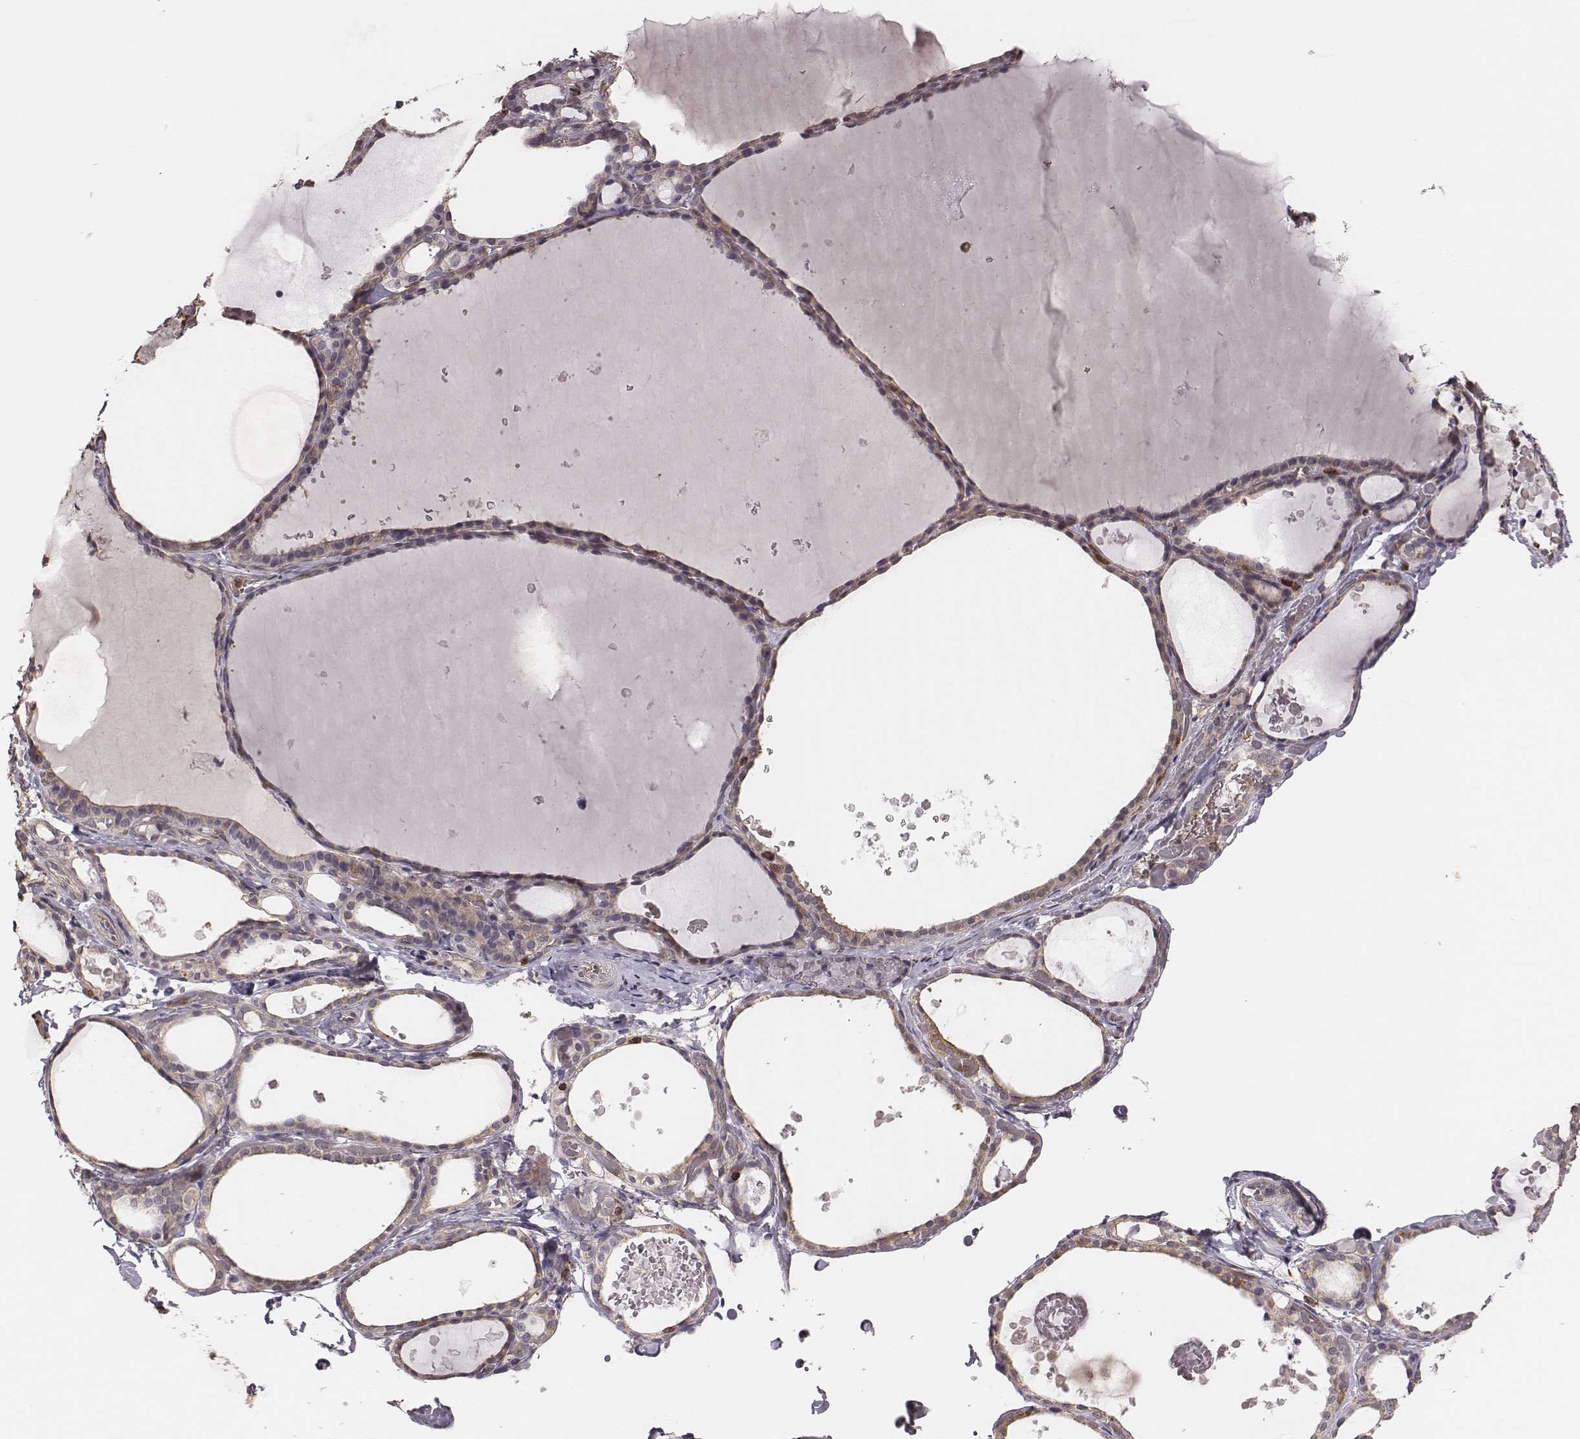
{"staining": {"intensity": "negative", "quantity": "none", "location": "none"}, "tissue": "thyroid gland", "cell_type": "Glandular cells", "image_type": "normal", "snomed": [{"axis": "morphology", "description": "Normal tissue, NOS"}, {"axis": "topography", "description": "Thyroid gland"}], "caption": "High magnification brightfield microscopy of unremarkable thyroid gland stained with DAB (3,3'-diaminobenzidine) (brown) and counterstained with hematoxylin (blue): glandular cells show no significant expression. (DAB (3,3'-diaminobenzidine) immunohistochemistry visualized using brightfield microscopy, high magnification).", "gene": "PILRA", "patient": {"sex": "female", "age": 56}}